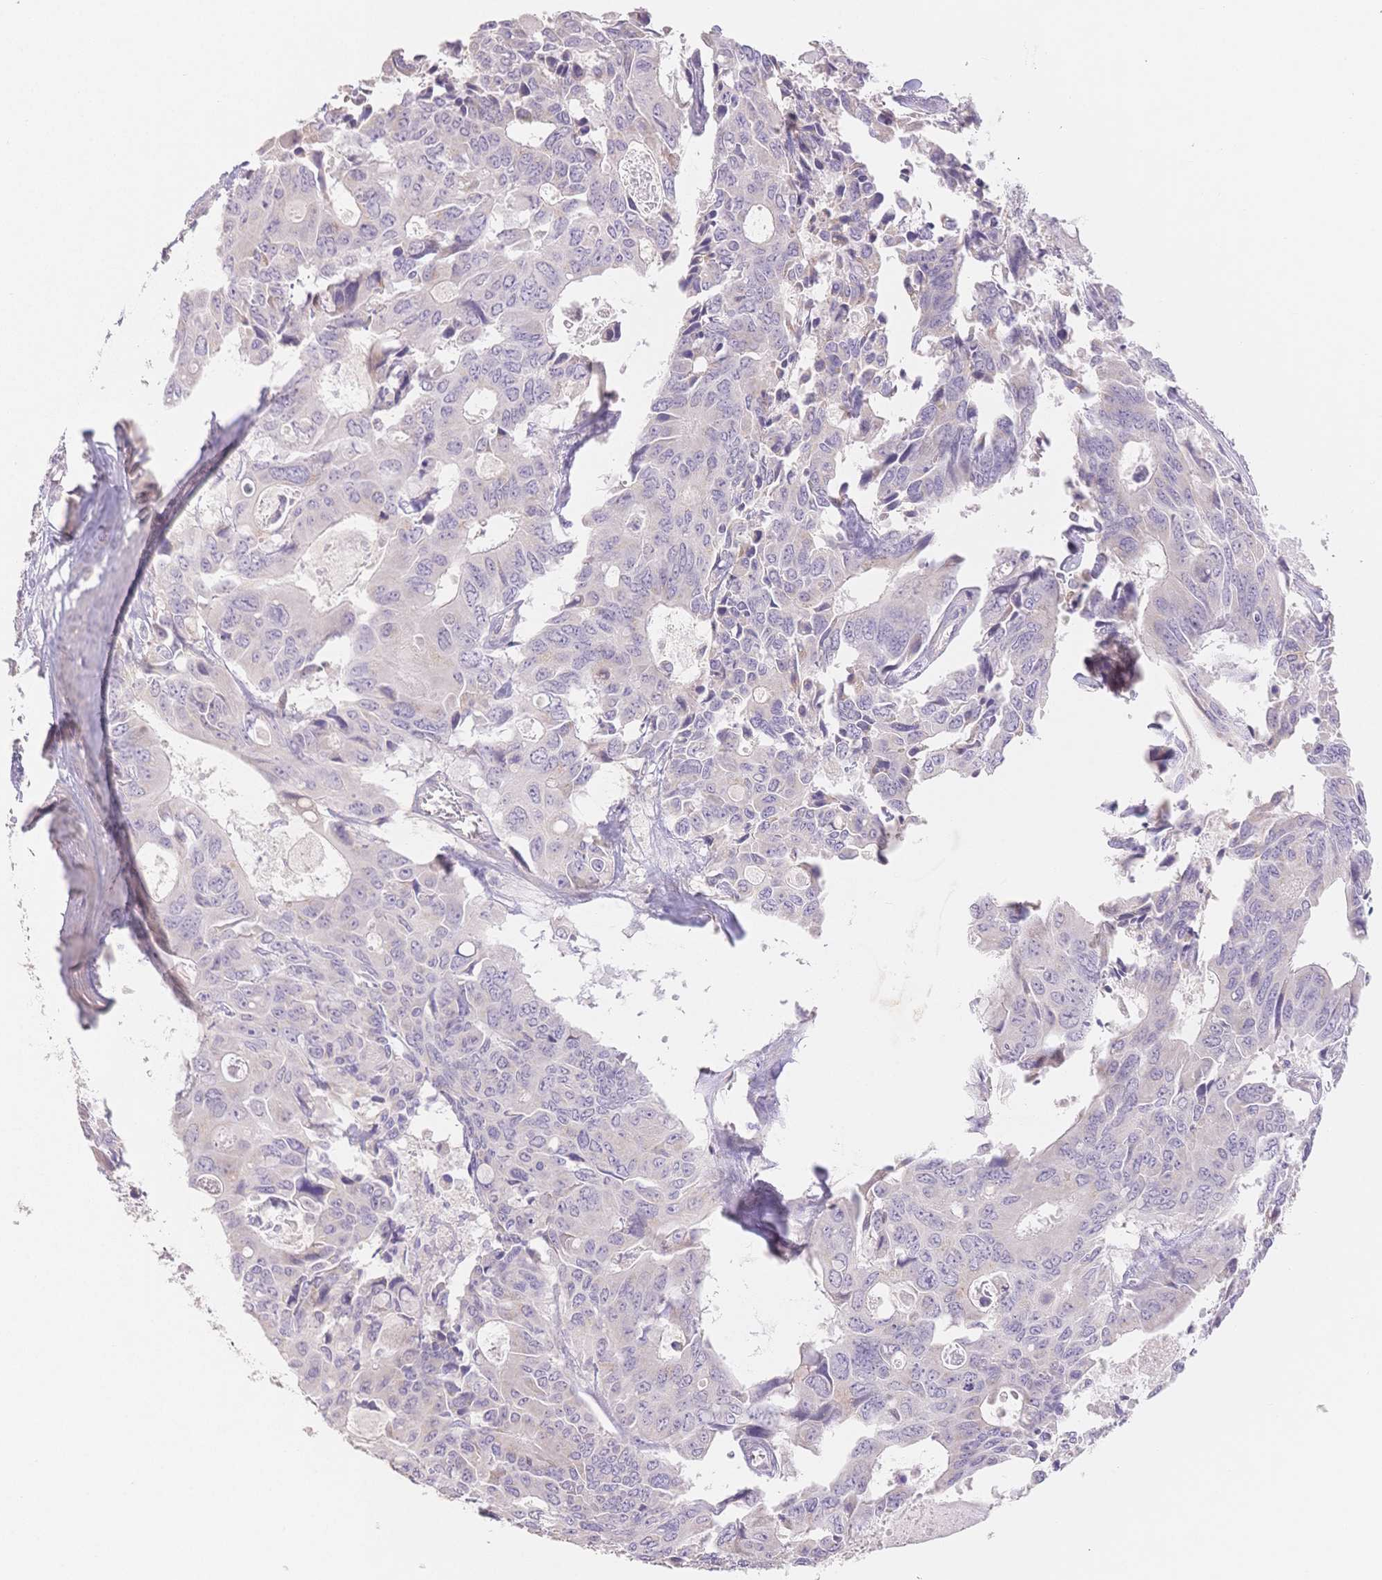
{"staining": {"intensity": "negative", "quantity": "none", "location": "none"}, "tissue": "colorectal cancer", "cell_type": "Tumor cells", "image_type": "cancer", "snomed": [{"axis": "morphology", "description": "Adenocarcinoma, NOS"}, {"axis": "topography", "description": "Rectum"}], "caption": "There is no significant positivity in tumor cells of colorectal cancer (adenocarcinoma).", "gene": "SUV39H2", "patient": {"sex": "male", "age": 76}}